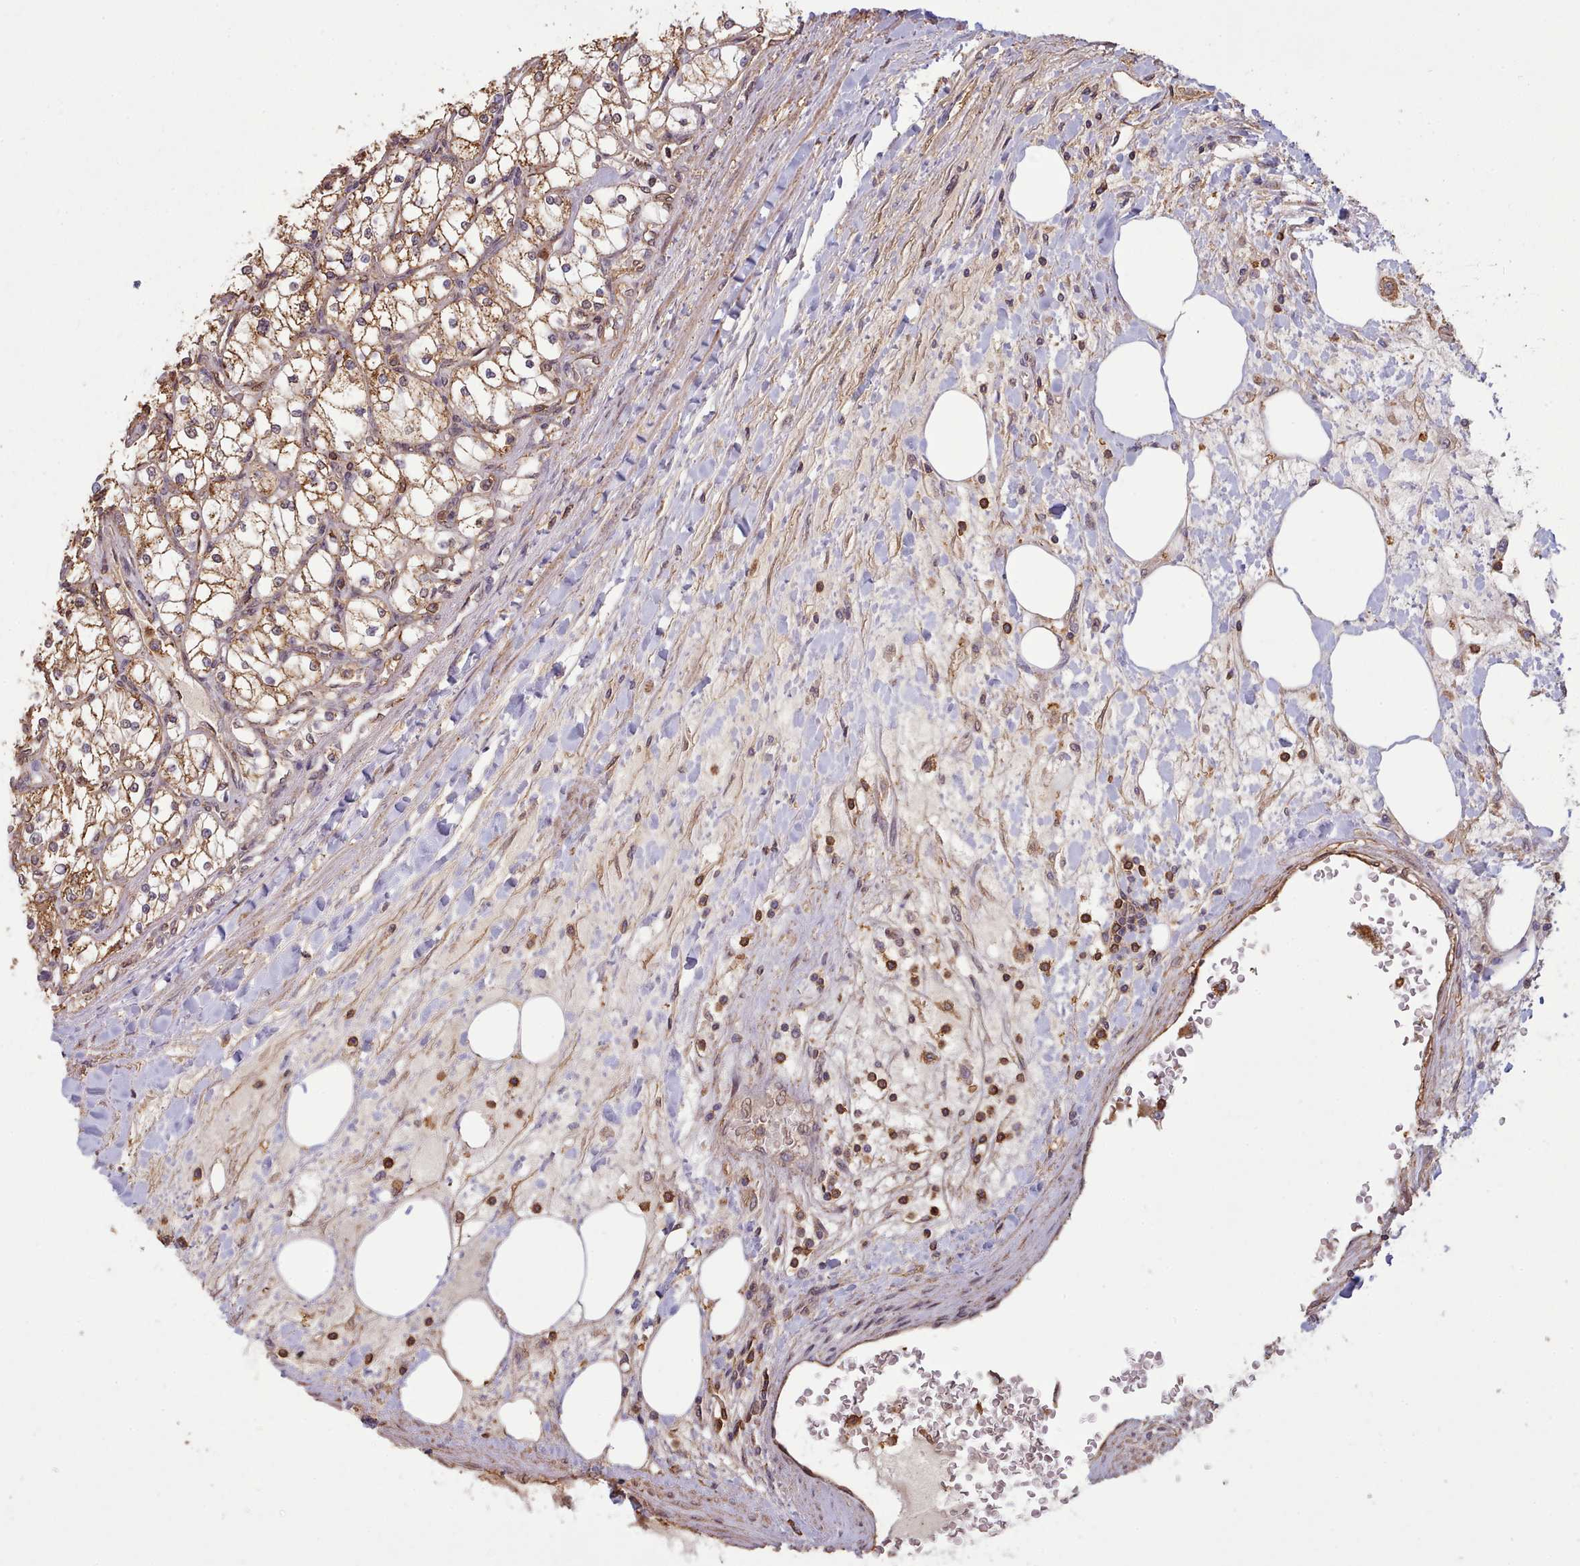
{"staining": {"intensity": "moderate", "quantity": ">75%", "location": "cytoplasmic/membranous"}, "tissue": "renal cancer", "cell_type": "Tumor cells", "image_type": "cancer", "snomed": [{"axis": "morphology", "description": "Adenocarcinoma, NOS"}, {"axis": "topography", "description": "Kidney"}], "caption": "Brown immunohistochemical staining in human adenocarcinoma (renal) demonstrates moderate cytoplasmic/membranous staining in about >75% of tumor cells.", "gene": "METRN", "patient": {"sex": "male", "age": 80}}